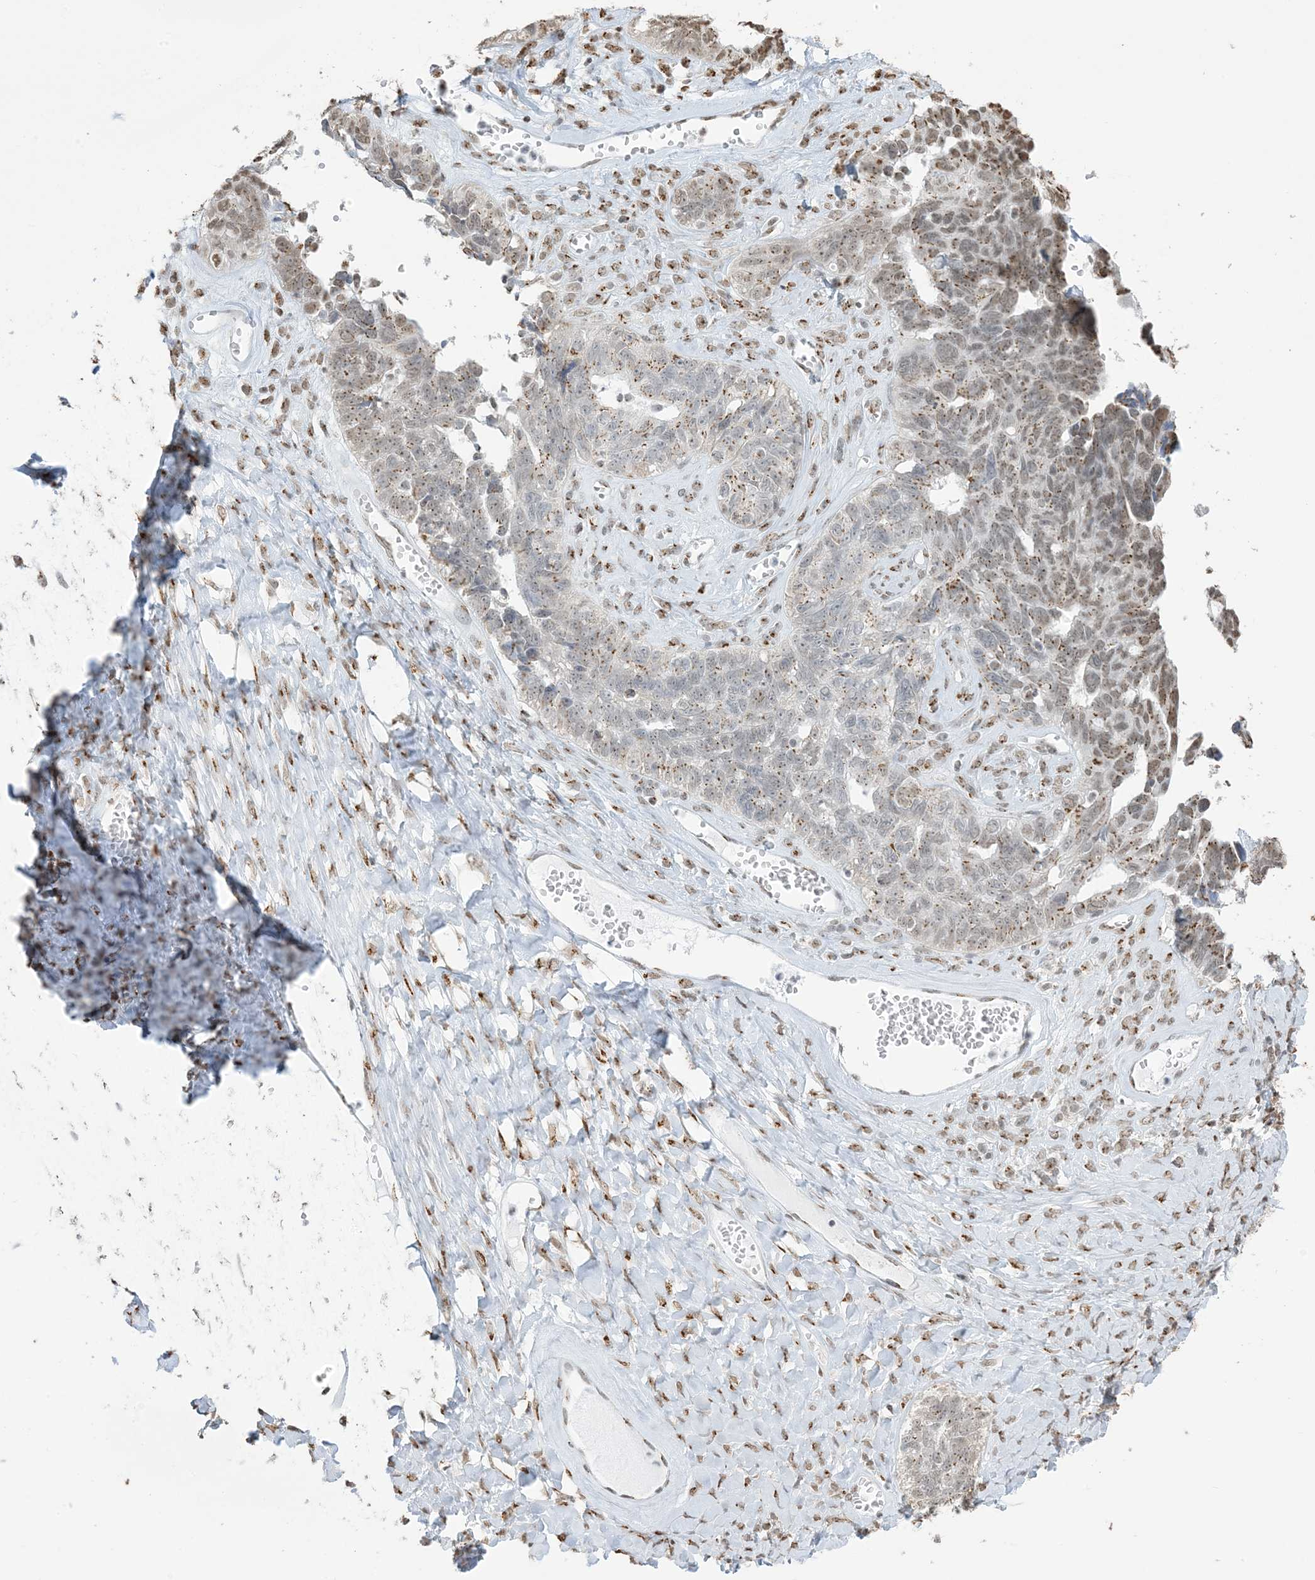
{"staining": {"intensity": "moderate", "quantity": "25%-75%", "location": "cytoplasmic/membranous,nuclear"}, "tissue": "ovarian cancer", "cell_type": "Tumor cells", "image_type": "cancer", "snomed": [{"axis": "morphology", "description": "Cystadenocarcinoma, serous, NOS"}, {"axis": "topography", "description": "Ovary"}], "caption": "Brown immunohistochemical staining in human ovarian cancer (serous cystadenocarcinoma) displays moderate cytoplasmic/membranous and nuclear expression in approximately 25%-75% of tumor cells.", "gene": "GPR107", "patient": {"sex": "female", "age": 79}}